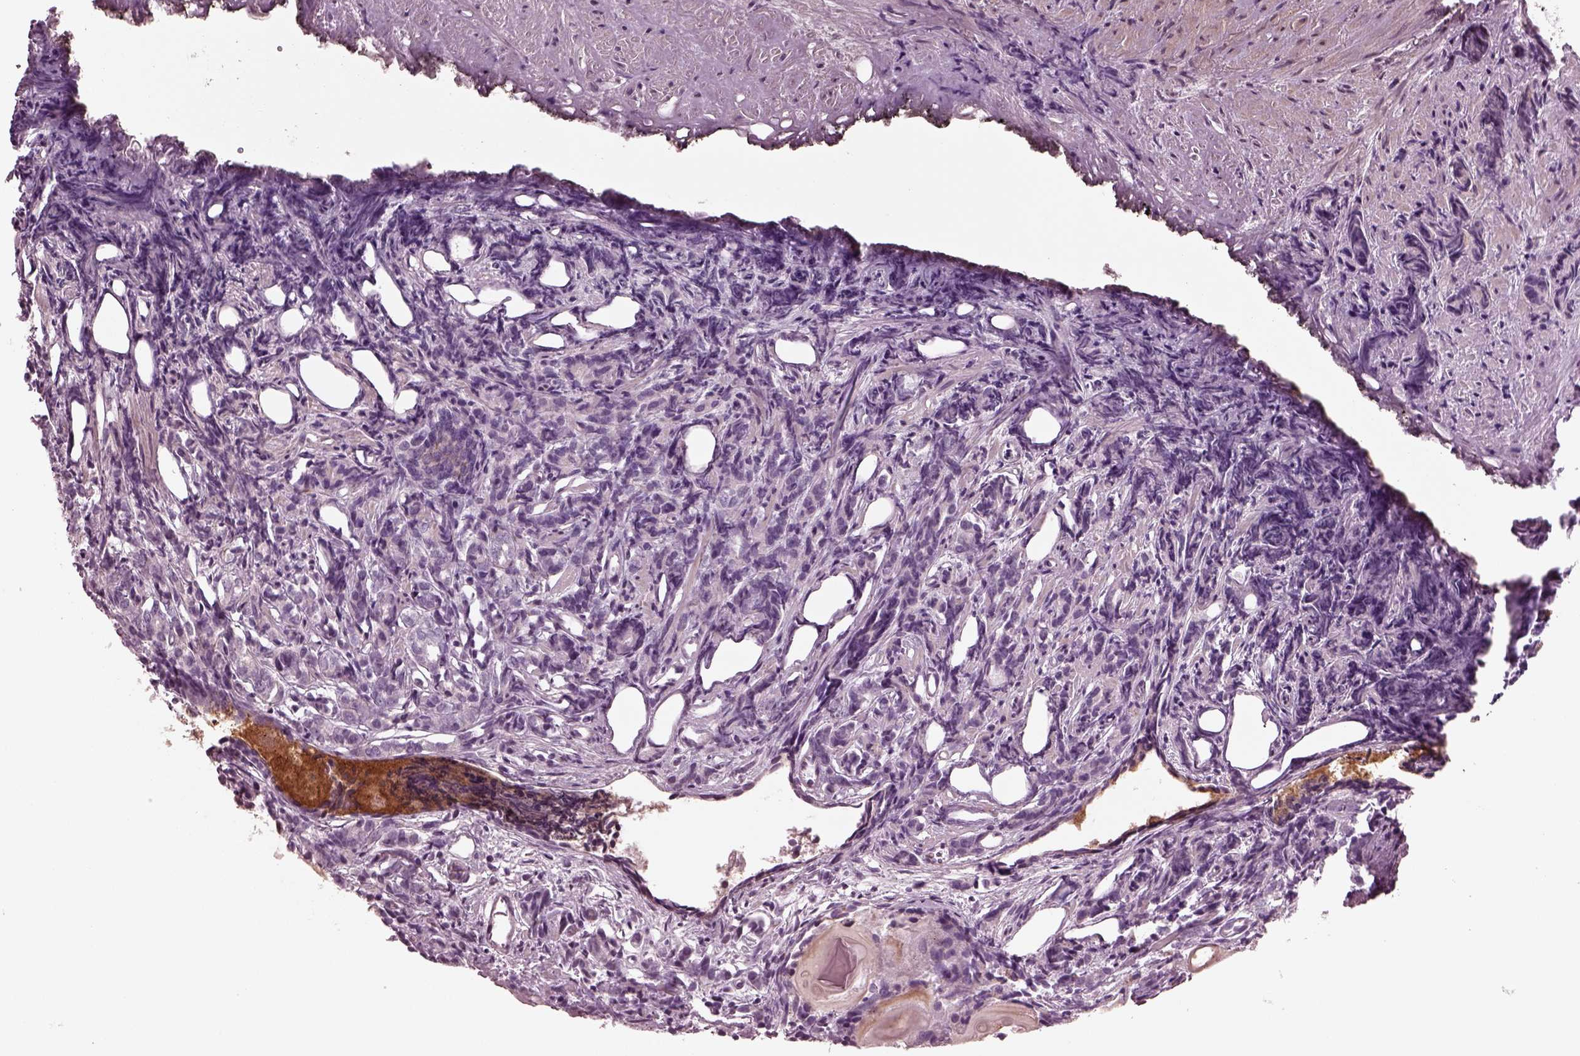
{"staining": {"intensity": "negative", "quantity": "none", "location": "none"}, "tissue": "prostate cancer", "cell_type": "Tumor cells", "image_type": "cancer", "snomed": [{"axis": "morphology", "description": "Adenocarcinoma, High grade"}, {"axis": "topography", "description": "Prostate"}], "caption": "DAB immunohistochemical staining of human prostate cancer exhibits no significant expression in tumor cells.", "gene": "GDF11", "patient": {"sex": "male", "age": 84}}